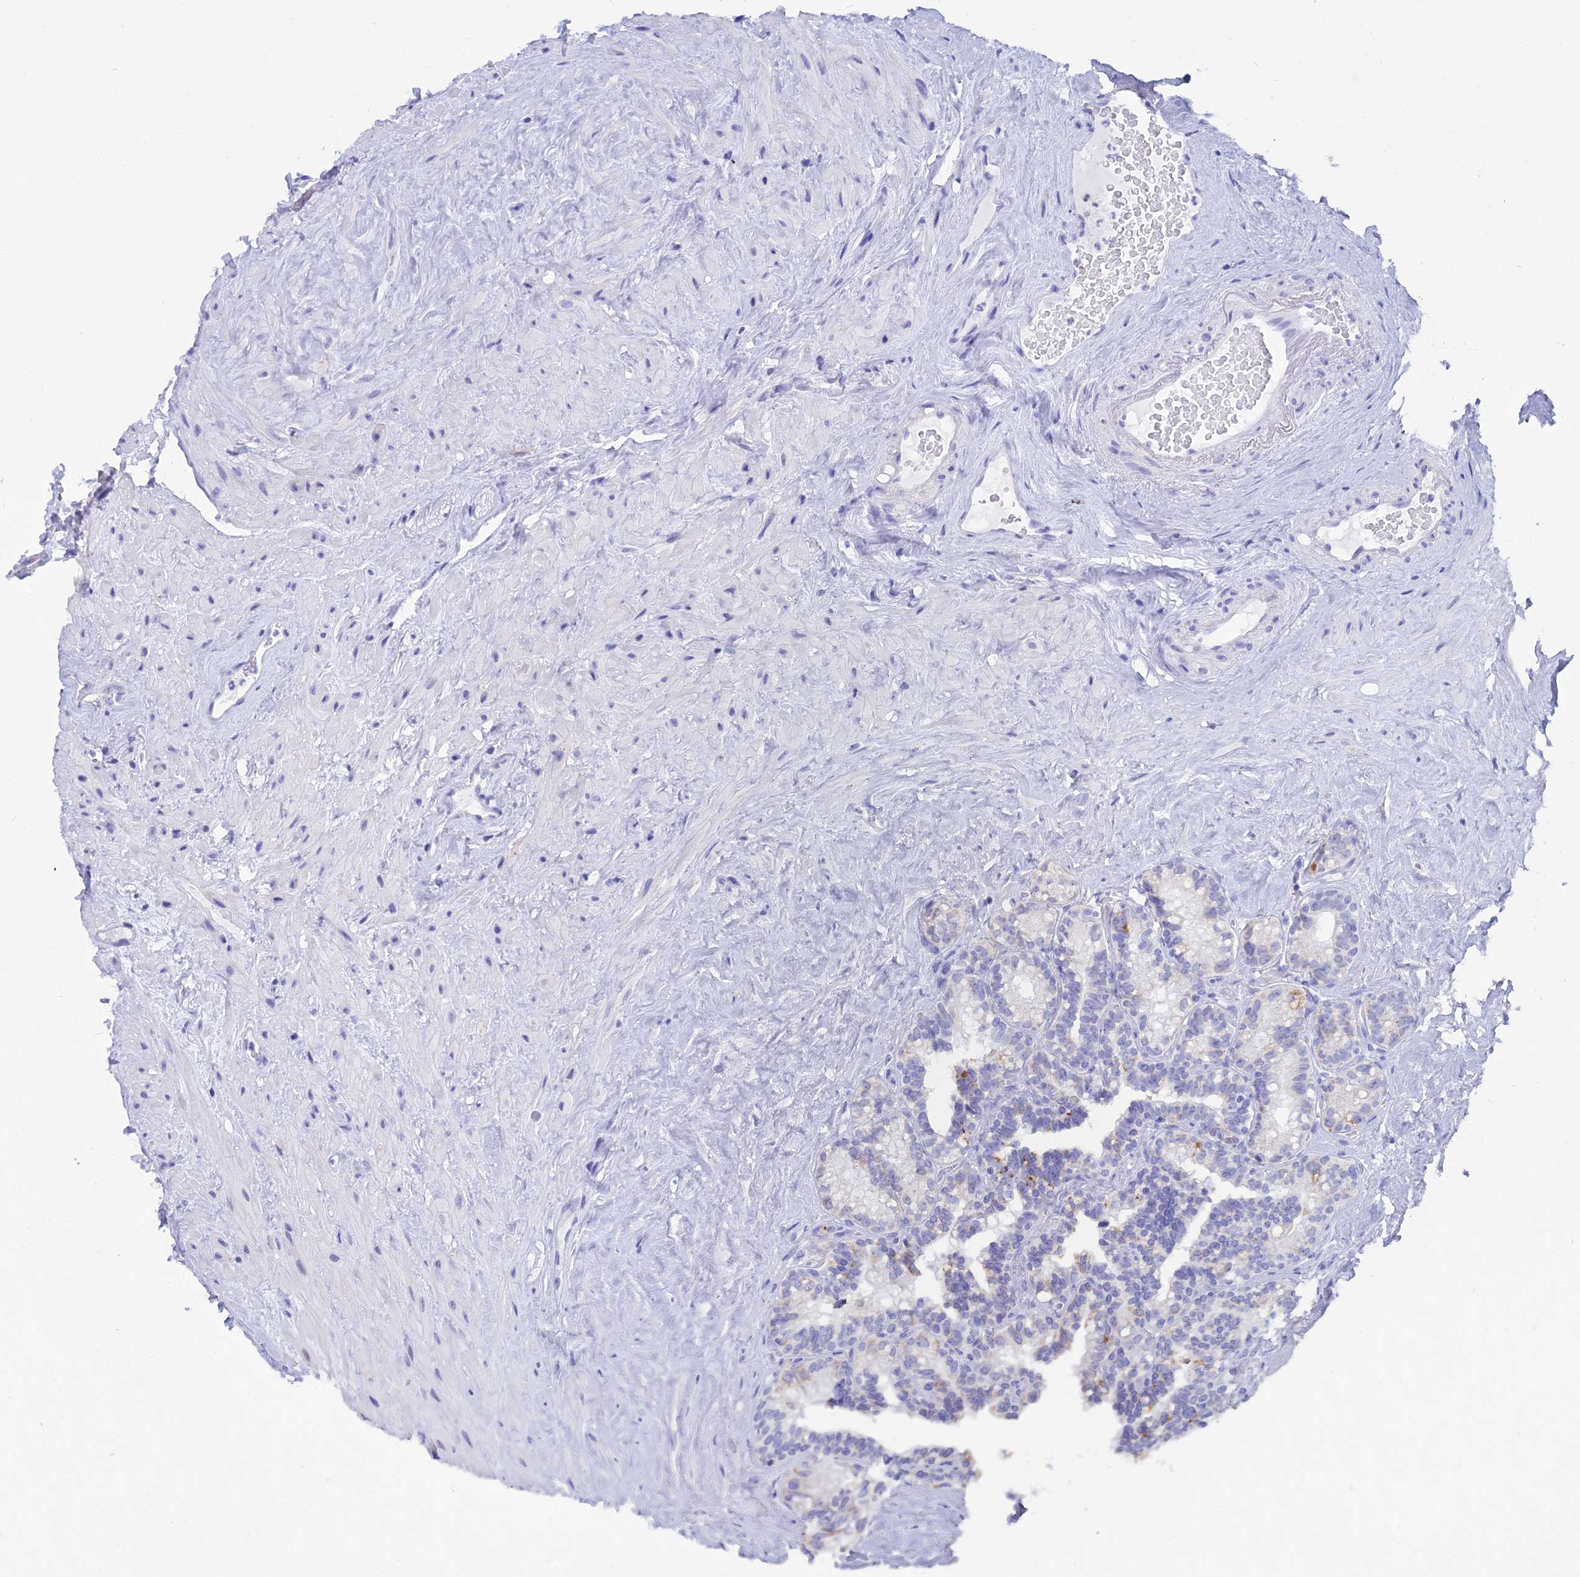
{"staining": {"intensity": "moderate", "quantity": "<25%", "location": "cytoplasmic/membranous"}, "tissue": "seminal vesicle", "cell_type": "Glandular cells", "image_type": "normal", "snomed": [{"axis": "morphology", "description": "Normal tissue, NOS"}, {"axis": "topography", "description": "Prostate"}, {"axis": "topography", "description": "Seminal veicle"}], "caption": "IHC staining of benign seminal vesicle, which reveals low levels of moderate cytoplasmic/membranous positivity in about <25% of glandular cells indicating moderate cytoplasmic/membranous protein staining. The staining was performed using DAB (3,3'-diaminobenzidine) (brown) for protein detection and nuclei were counterstained in hematoxylin (blue).", "gene": "CGB1", "patient": {"sex": "male", "age": 79}}